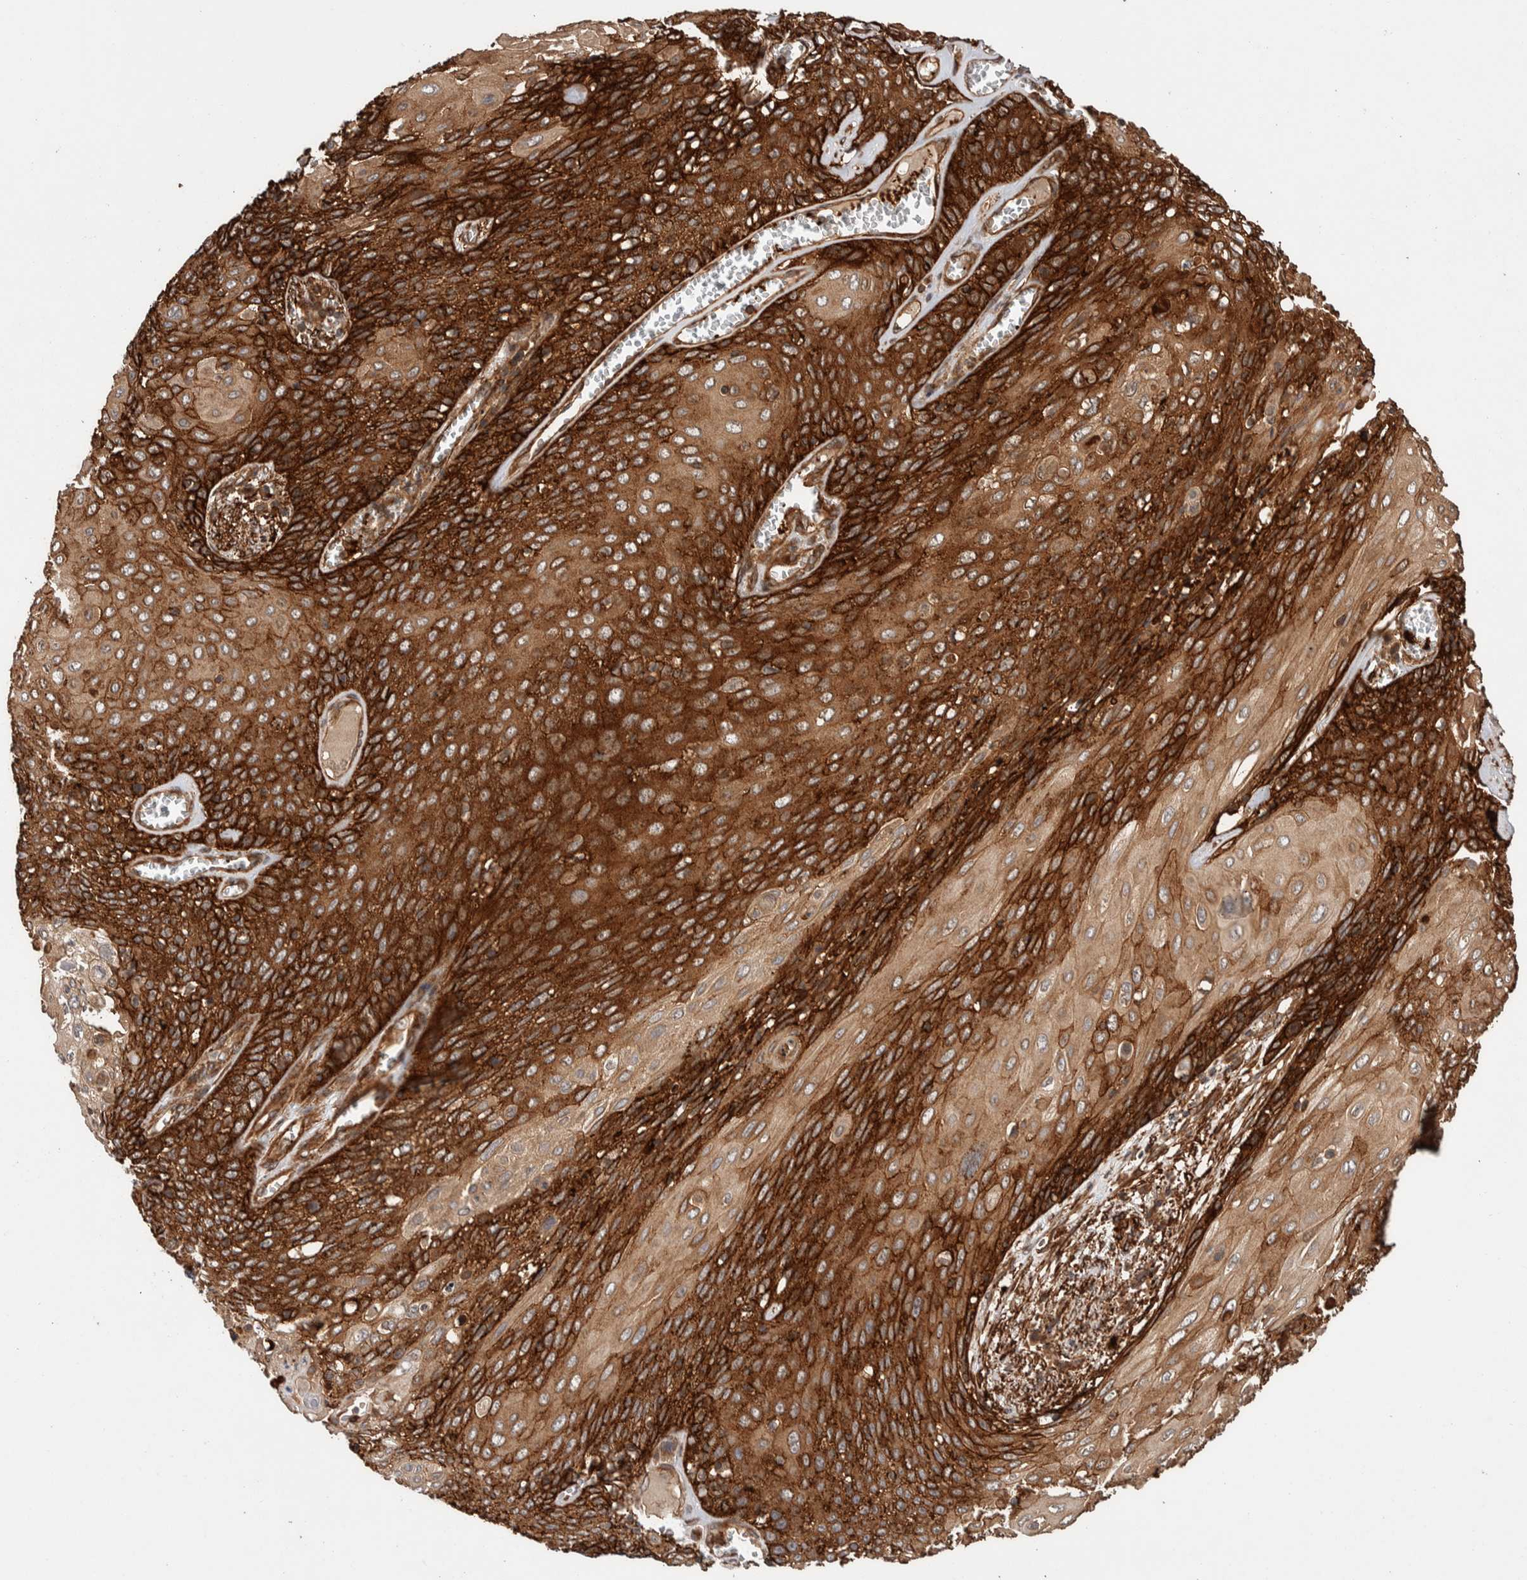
{"staining": {"intensity": "strong", "quantity": "25%-75%", "location": "cytoplasmic/membranous"}, "tissue": "cervical cancer", "cell_type": "Tumor cells", "image_type": "cancer", "snomed": [{"axis": "morphology", "description": "Squamous cell carcinoma, NOS"}, {"axis": "topography", "description": "Cervix"}], "caption": "A brown stain labels strong cytoplasmic/membranous expression of a protein in cervical cancer (squamous cell carcinoma) tumor cells.", "gene": "SYNRG", "patient": {"sex": "female", "age": 39}}